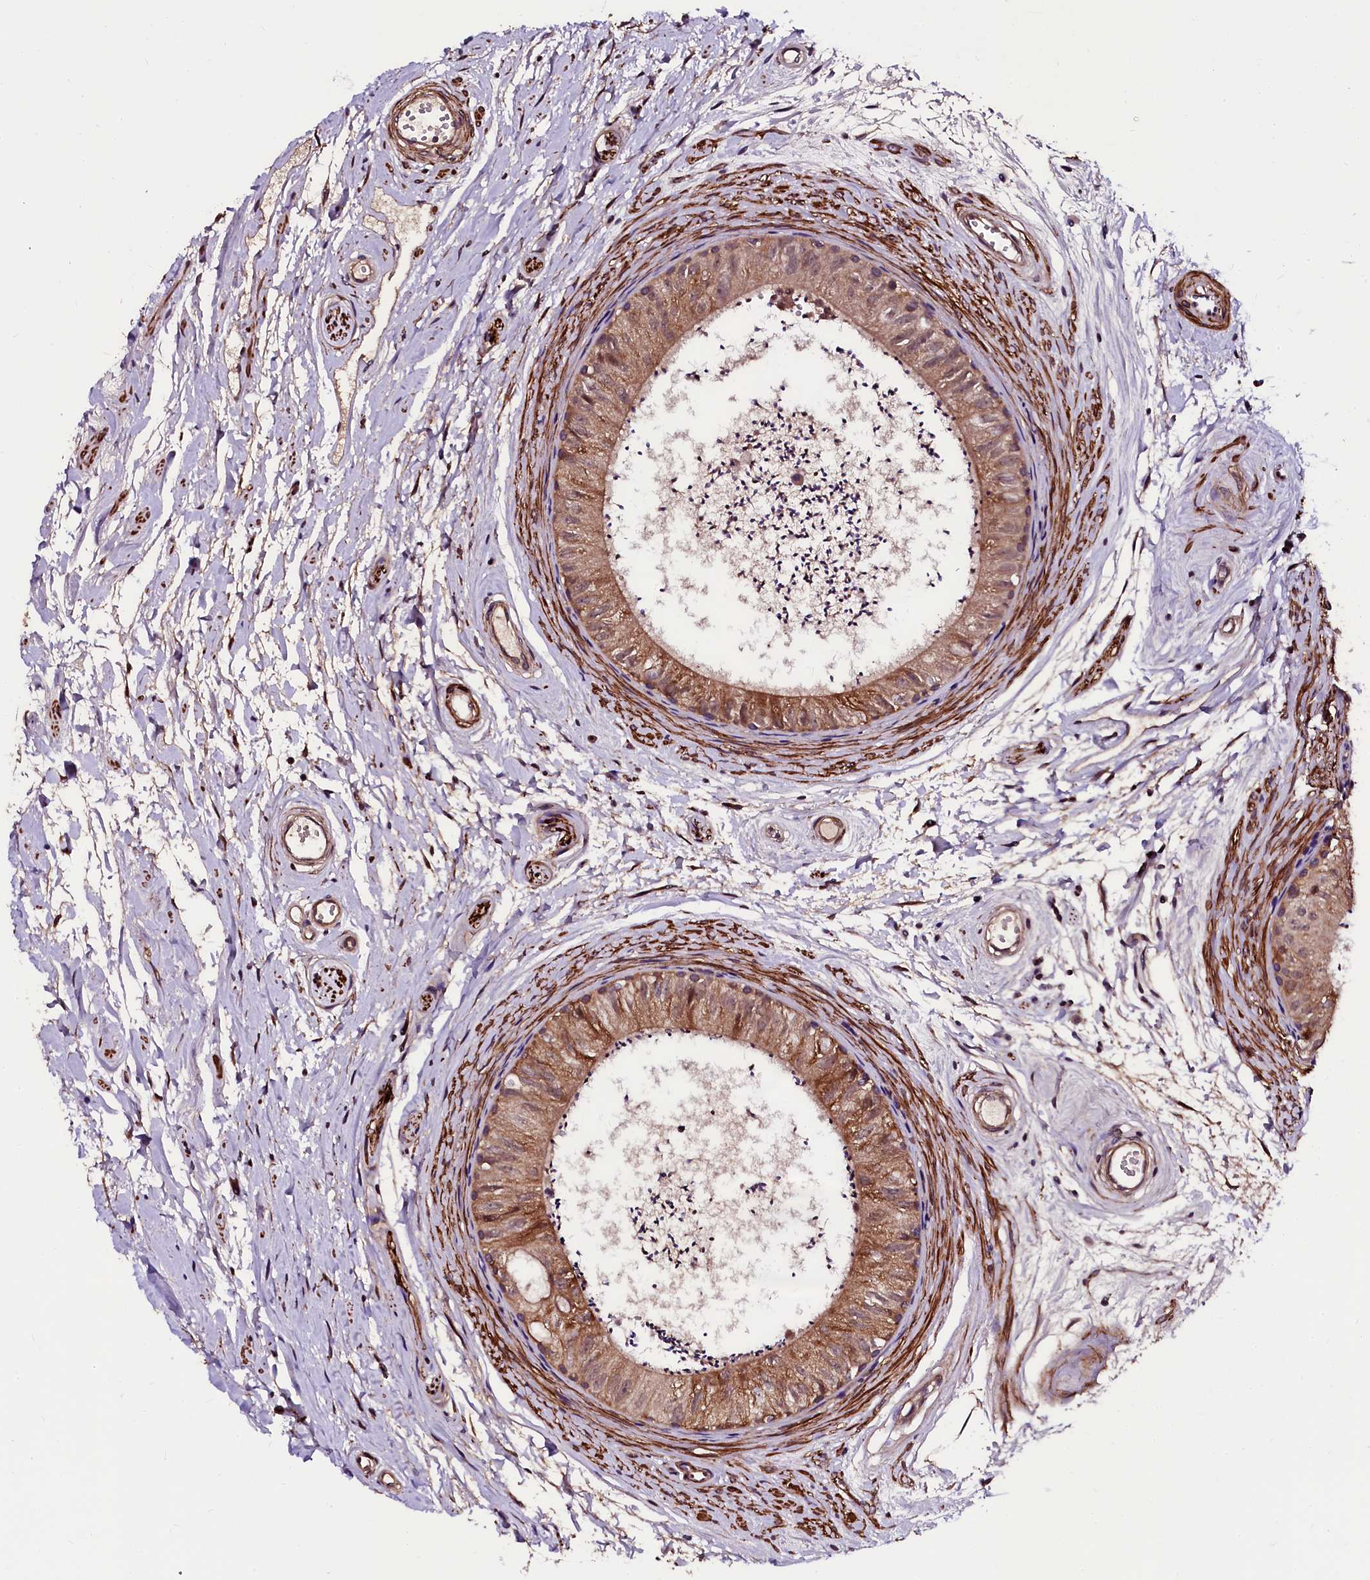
{"staining": {"intensity": "strong", "quantity": ">75%", "location": "cytoplasmic/membranous"}, "tissue": "epididymis", "cell_type": "Glandular cells", "image_type": "normal", "snomed": [{"axis": "morphology", "description": "Normal tissue, NOS"}, {"axis": "topography", "description": "Epididymis"}], "caption": "A brown stain highlights strong cytoplasmic/membranous expression of a protein in glandular cells of normal epididymis.", "gene": "N4BP1", "patient": {"sex": "male", "age": 56}}